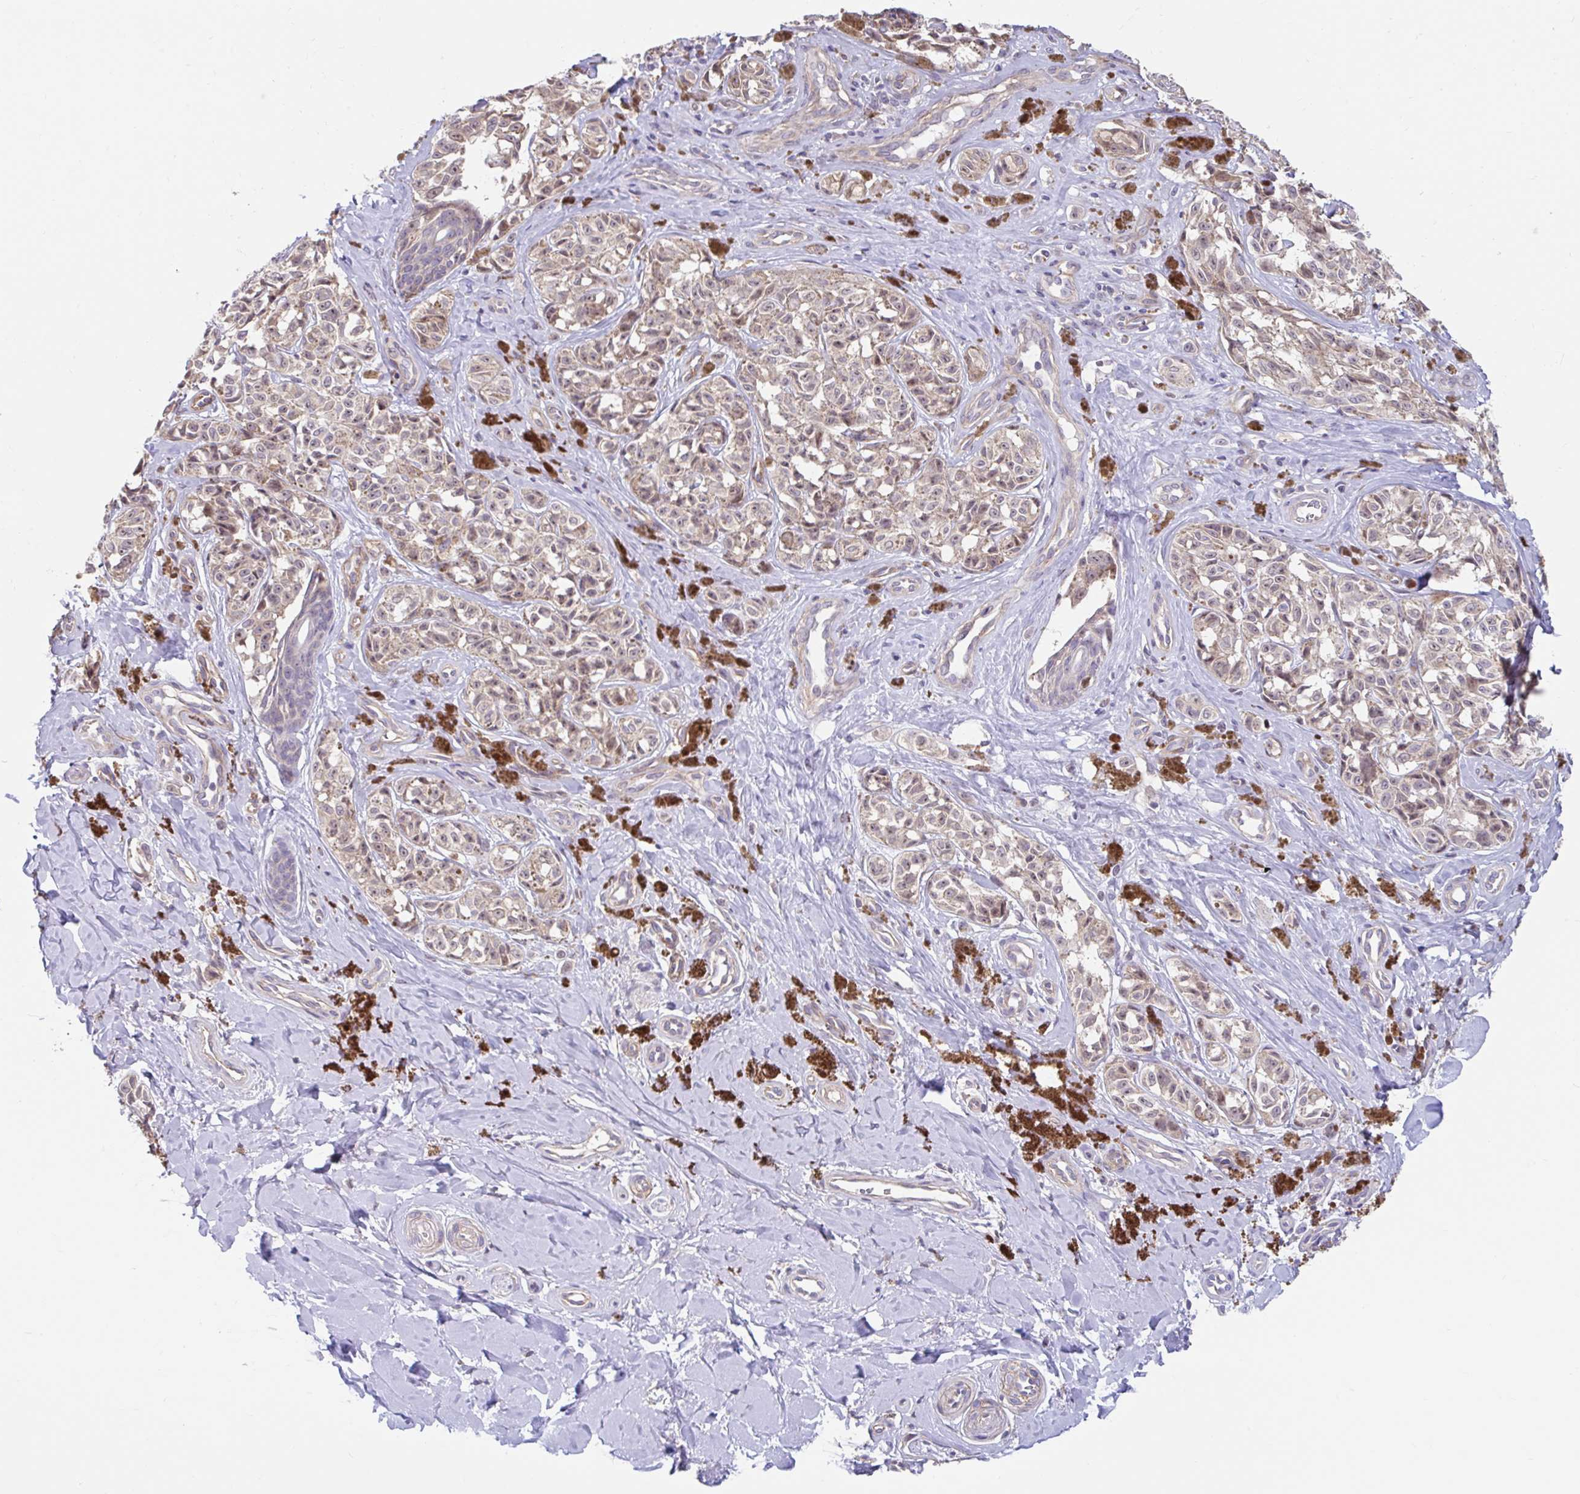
{"staining": {"intensity": "negative", "quantity": "none", "location": "none"}, "tissue": "melanoma", "cell_type": "Tumor cells", "image_type": "cancer", "snomed": [{"axis": "morphology", "description": "Malignant melanoma, NOS"}, {"axis": "topography", "description": "Skin"}], "caption": "A photomicrograph of human malignant melanoma is negative for staining in tumor cells.", "gene": "NT5C1B", "patient": {"sex": "female", "age": 65}}